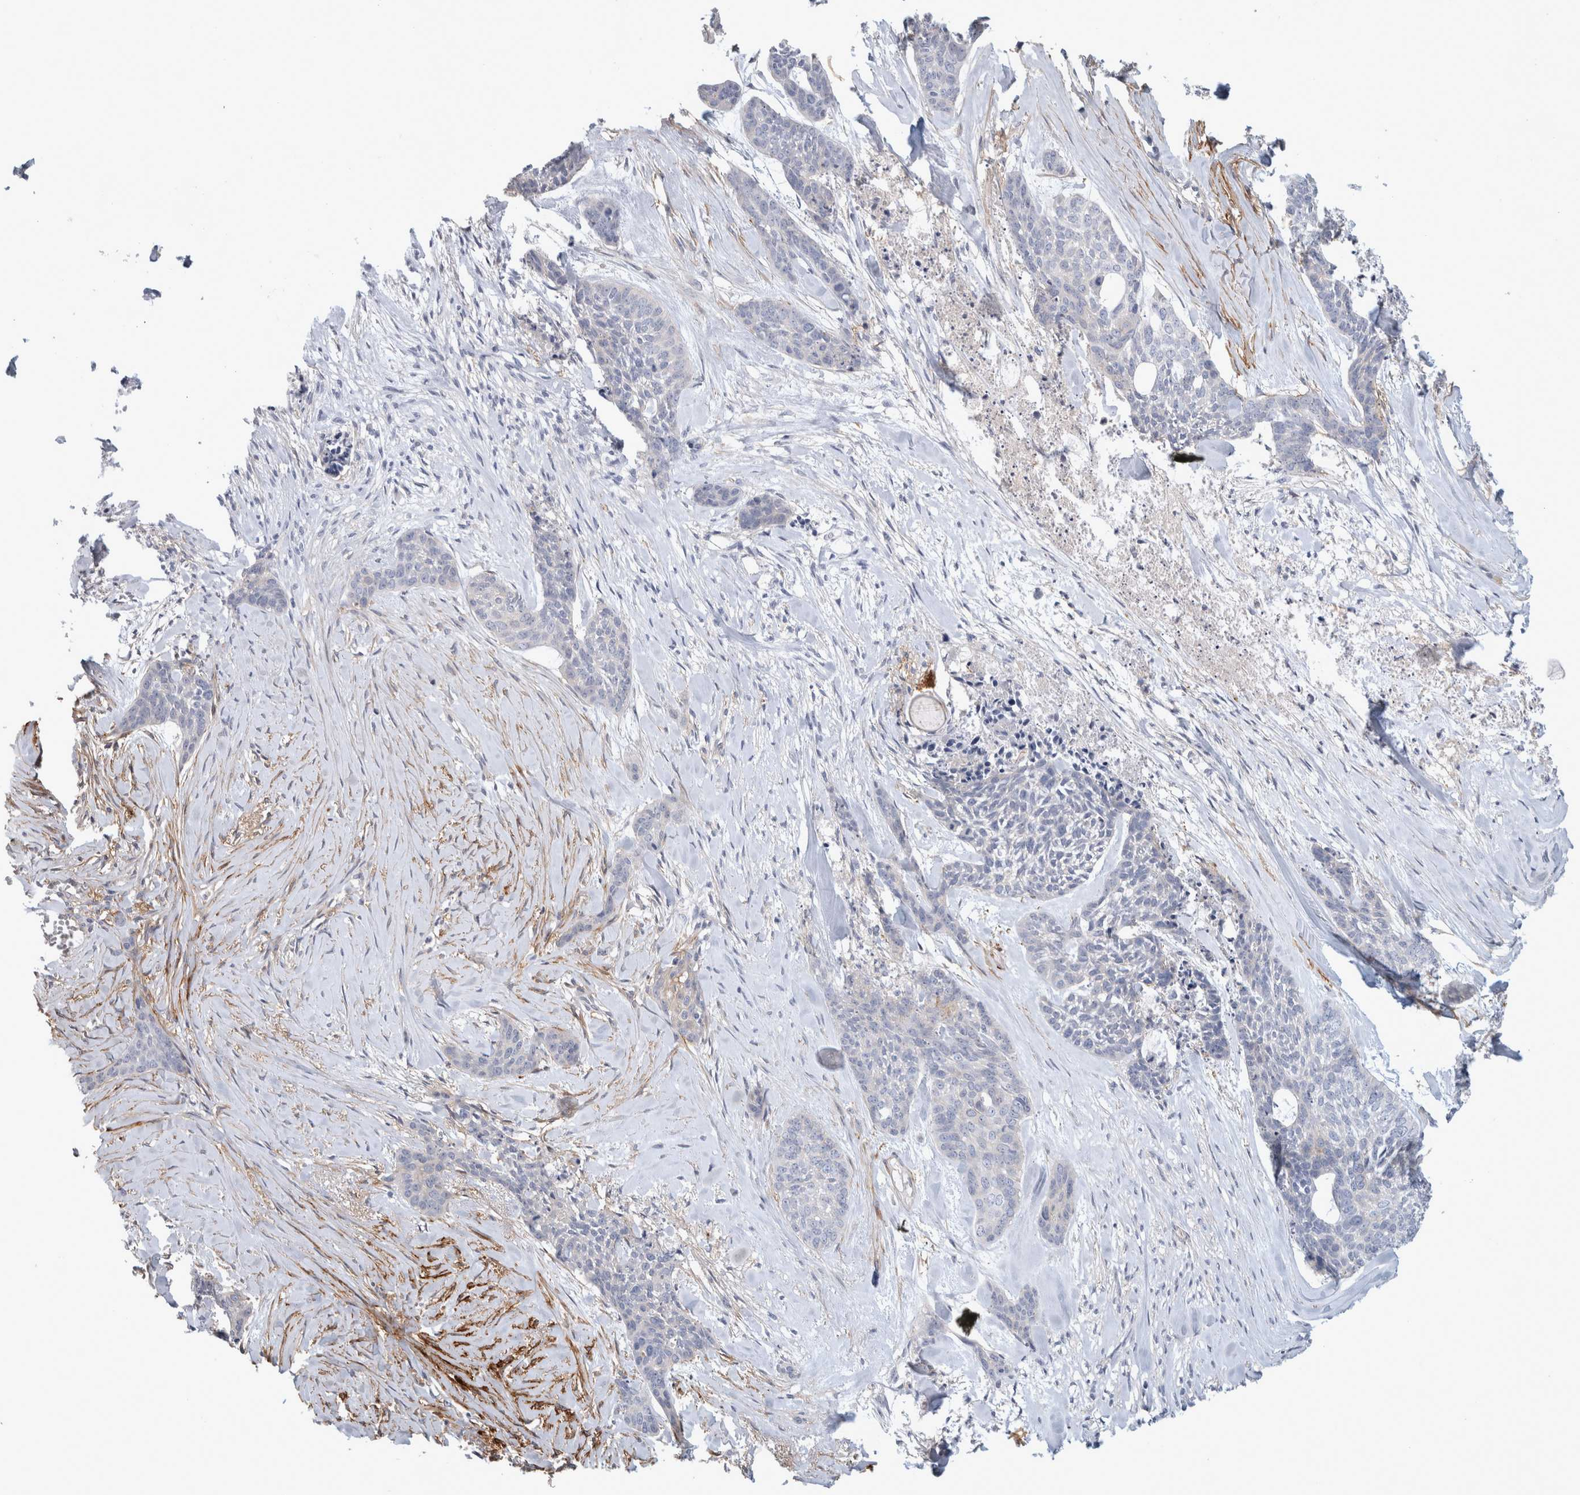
{"staining": {"intensity": "negative", "quantity": "none", "location": "none"}, "tissue": "skin cancer", "cell_type": "Tumor cells", "image_type": "cancer", "snomed": [{"axis": "morphology", "description": "Basal cell carcinoma"}, {"axis": "topography", "description": "Skin"}], "caption": "Basal cell carcinoma (skin) was stained to show a protein in brown. There is no significant staining in tumor cells.", "gene": "CD55", "patient": {"sex": "female", "age": 64}}